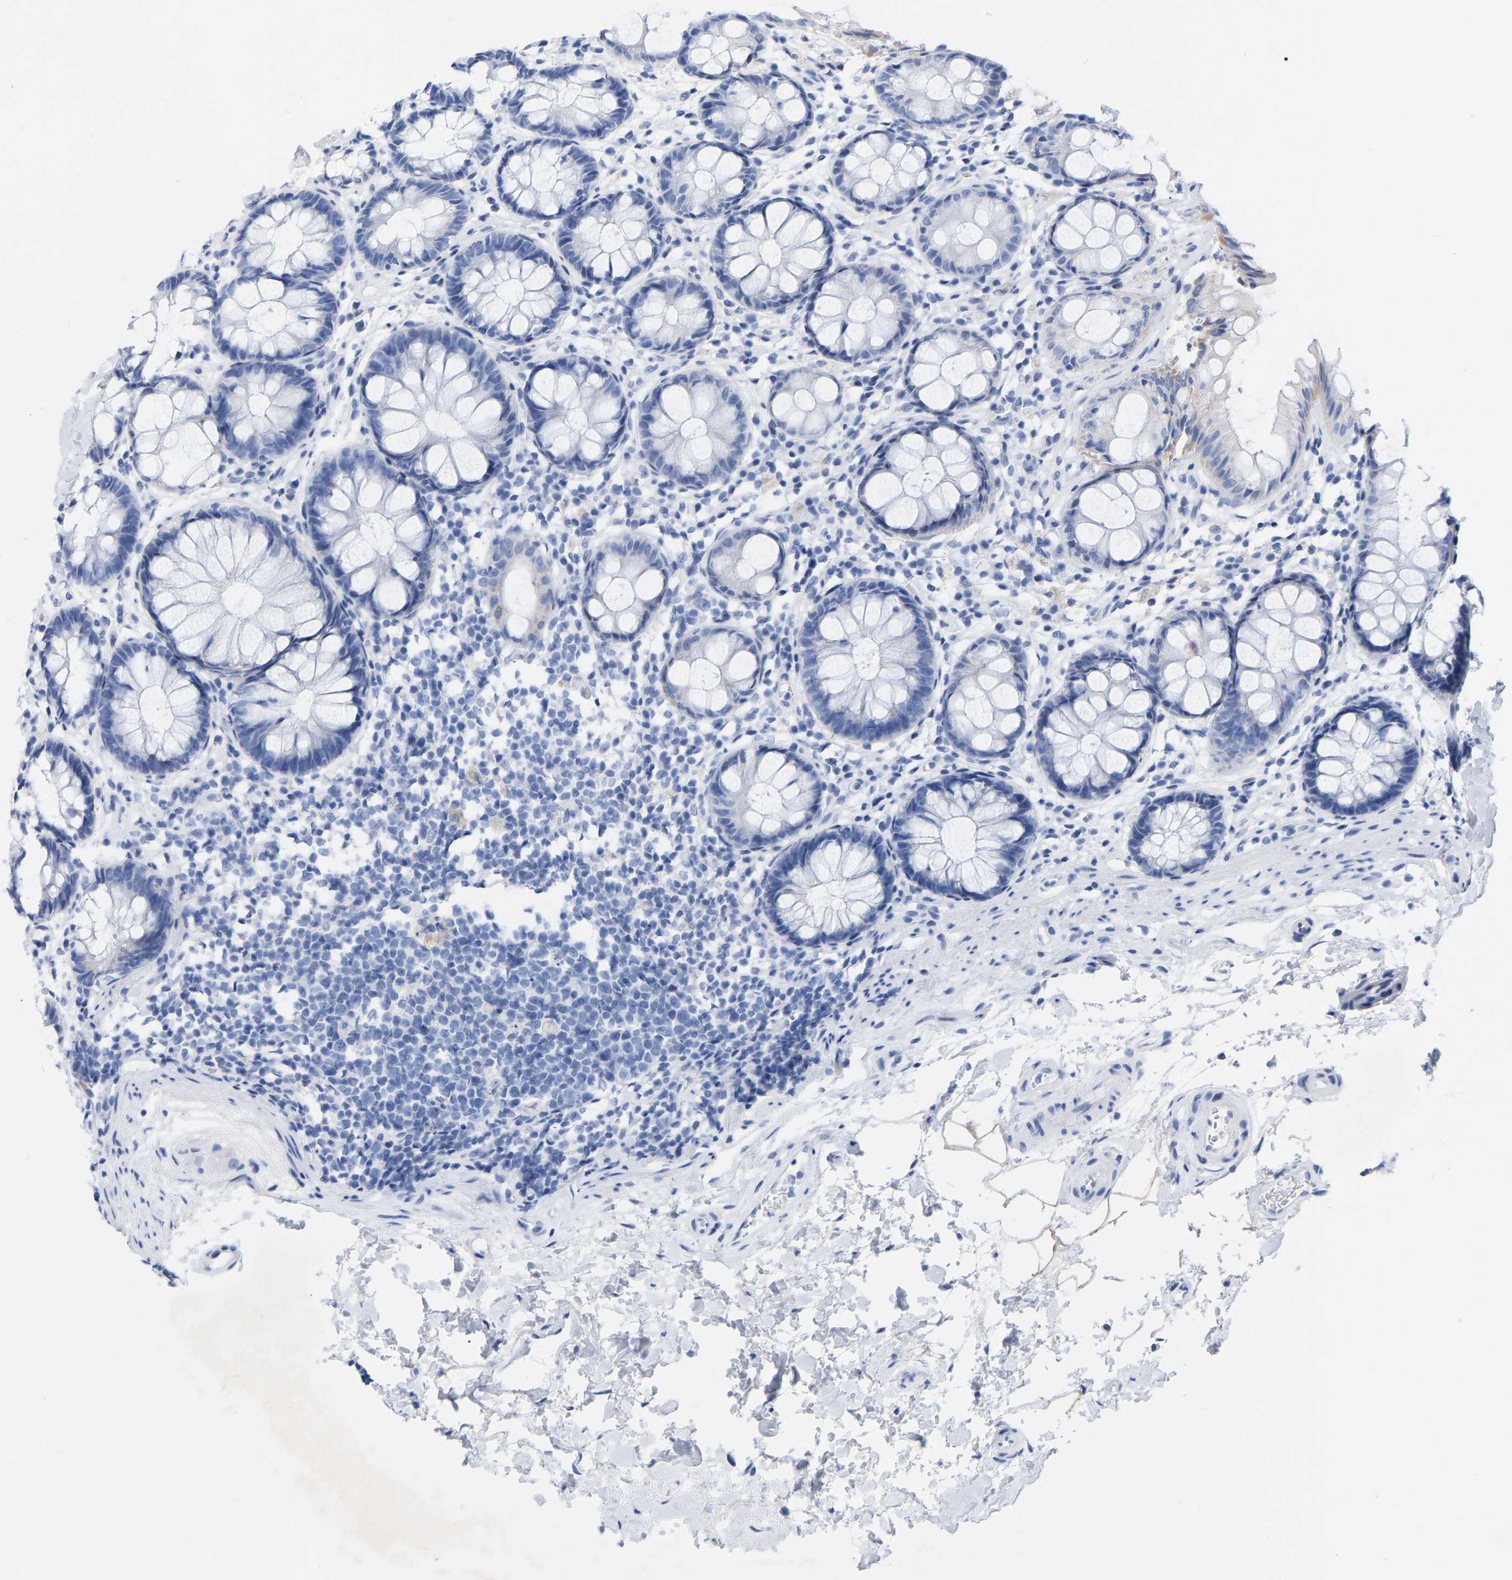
{"staining": {"intensity": "weak", "quantity": "<25%", "location": "cytoplasmic/membranous"}, "tissue": "rectum", "cell_type": "Glandular cells", "image_type": "normal", "snomed": [{"axis": "morphology", "description": "Normal tissue, NOS"}, {"axis": "topography", "description": "Rectum"}], "caption": "Glandular cells are negative for brown protein staining in unremarkable rectum. (DAB immunohistochemistry (IHC) with hematoxylin counter stain).", "gene": "ZNF629", "patient": {"sex": "male", "age": 64}}